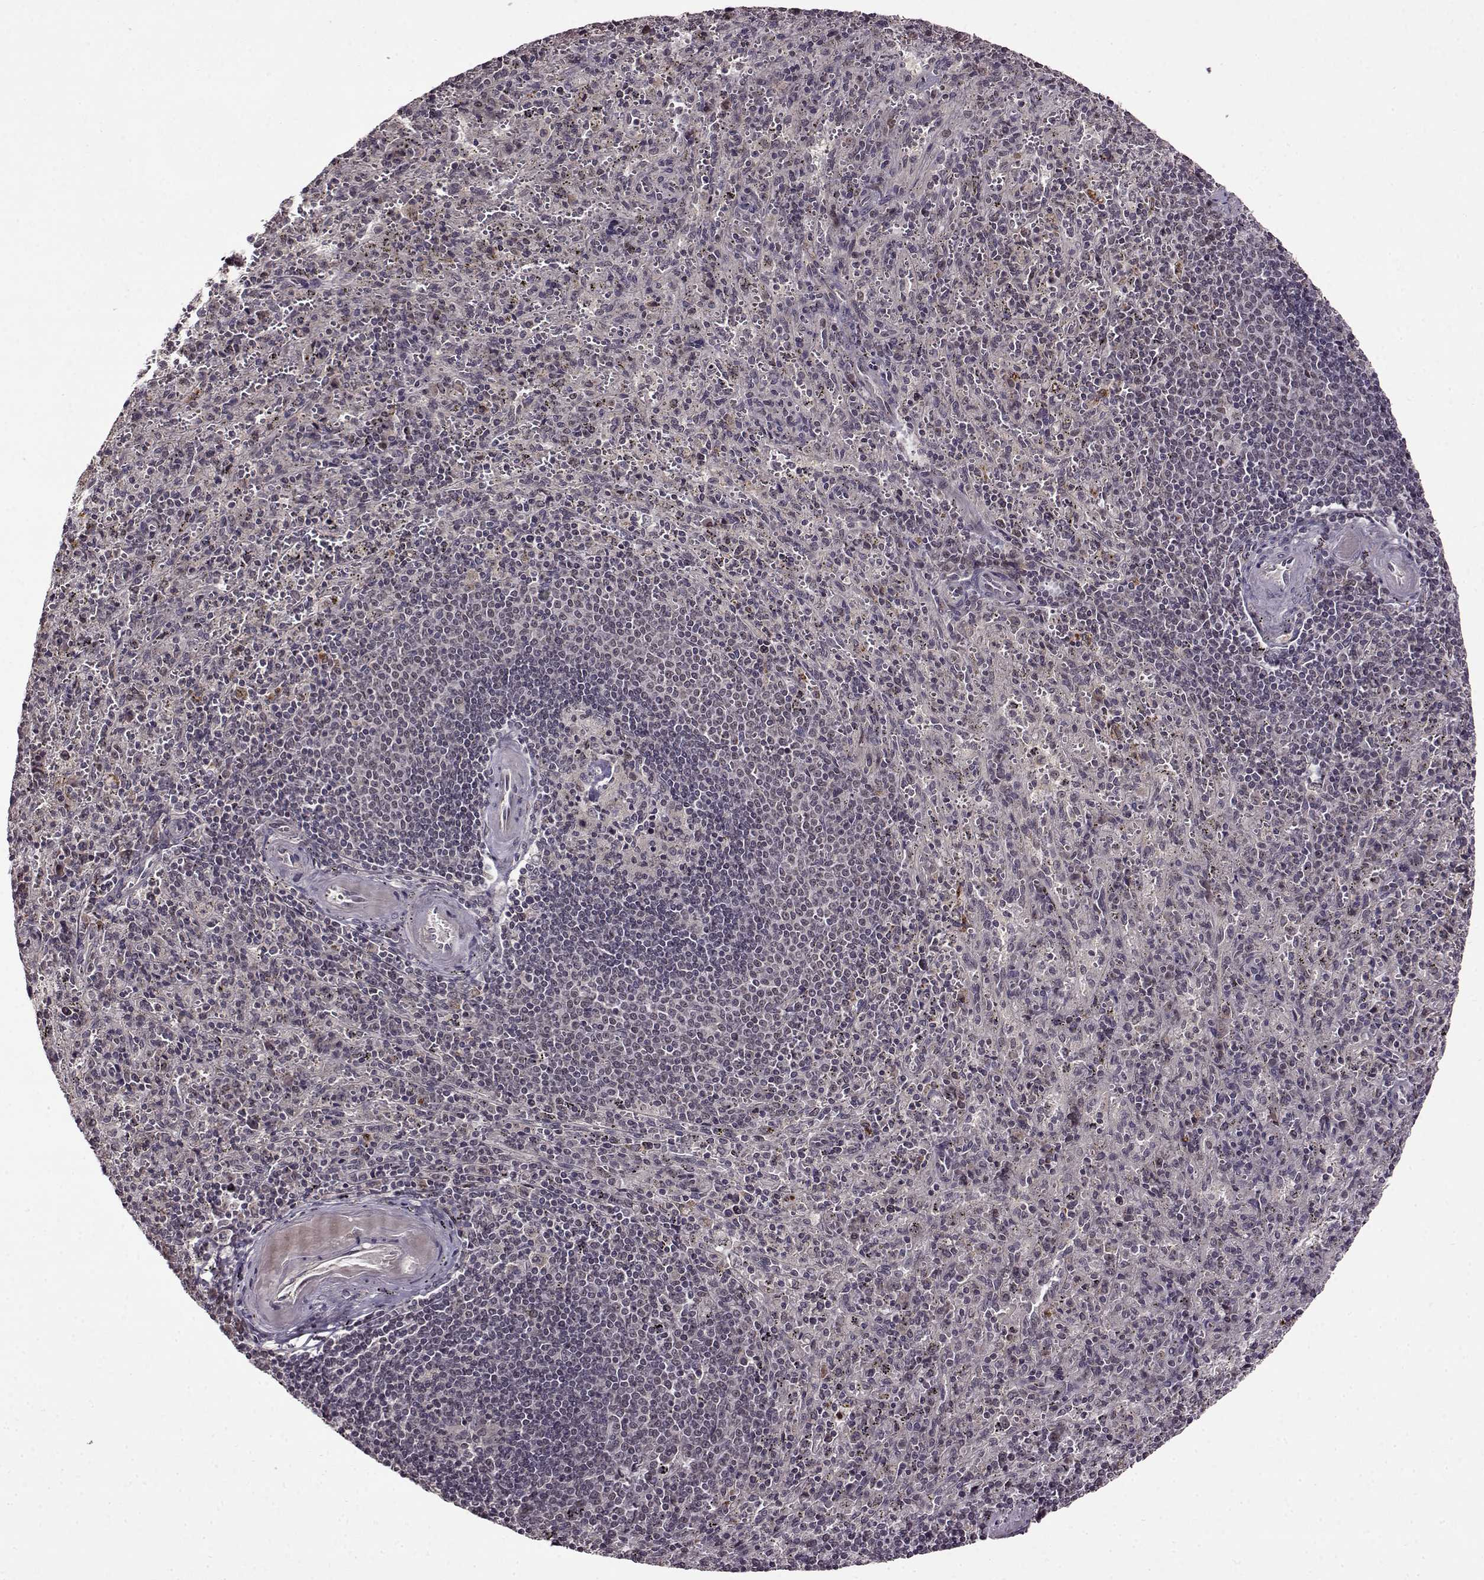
{"staining": {"intensity": "negative", "quantity": "none", "location": "none"}, "tissue": "spleen", "cell_type": "Cells in red pulp", "image_type": "normal", "snomed": [{"axis": "morphology", "description": "Normal tissue, NOS"}, {"axis": "topography", "description": "Spleen"}], "caption": "Image shows no significant protein positivity in cells in red pulp of benign spleen.", "gene": "MAIP1", "patient": {"sex": "male", "age": 57}}